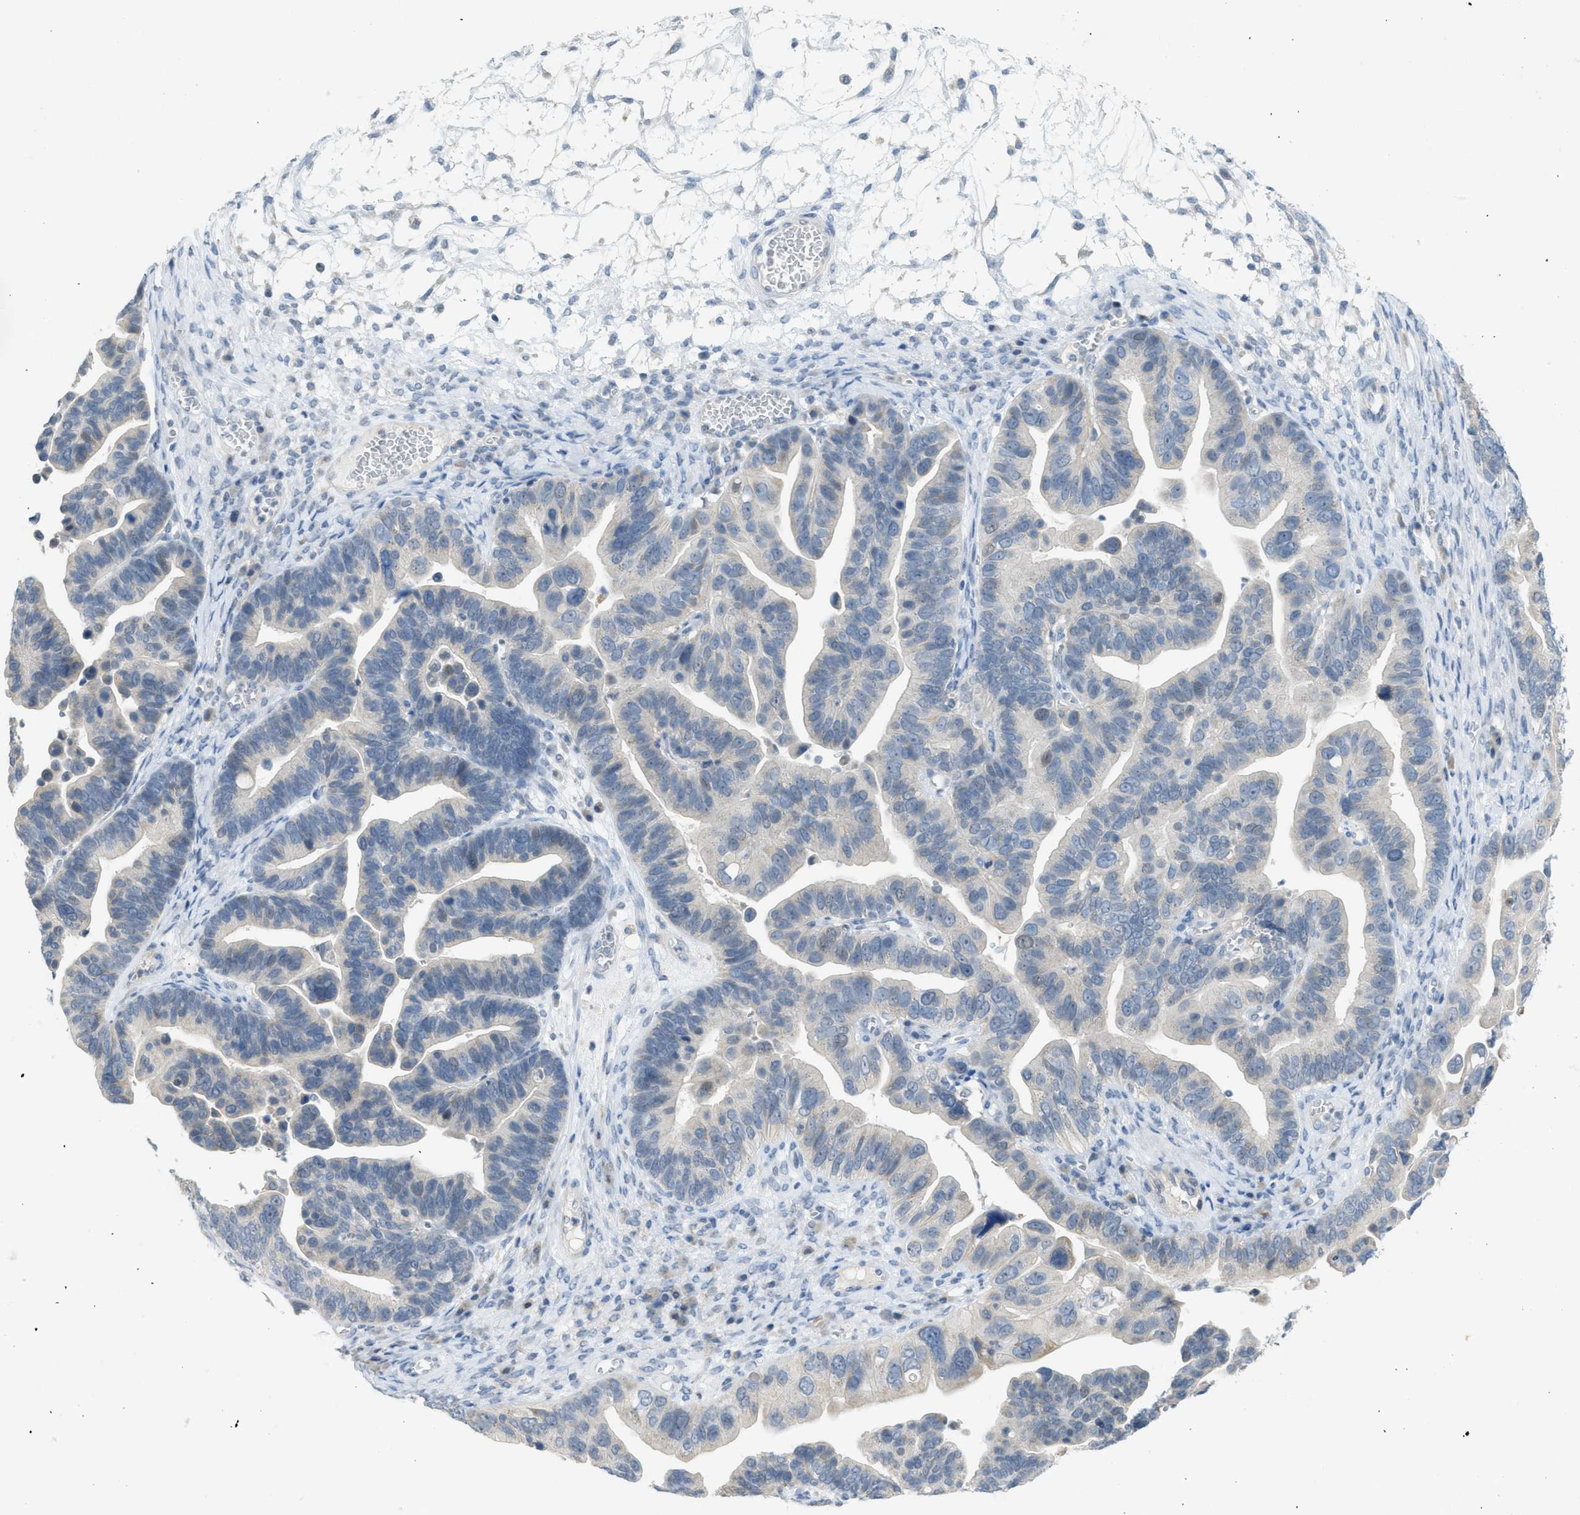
{"staining": {"intensity": "weak", "quantity": "<25%", "location": "cytoplasmic/membranous,nuclear"}, "tissue": "ovarian cancer", "cell_type": "Tumor cells", "image_type": "cancer", "snomed": [{"axis": "morphology", "description": "Cystadenocarcinoma, serous, NOS"}, {"axis": "topography", "description": "Ovary"}], "caption": "IHC photomicrograph of neoplastic tissue: human serous cystadenocarcinoma (ovarian) stained with DAB (3,3'-diaminobenzidine) displays no significant protein staining in tumor cells.", "gene": "TXNDC2", "patient": {"sex": "female", "age": 56}}